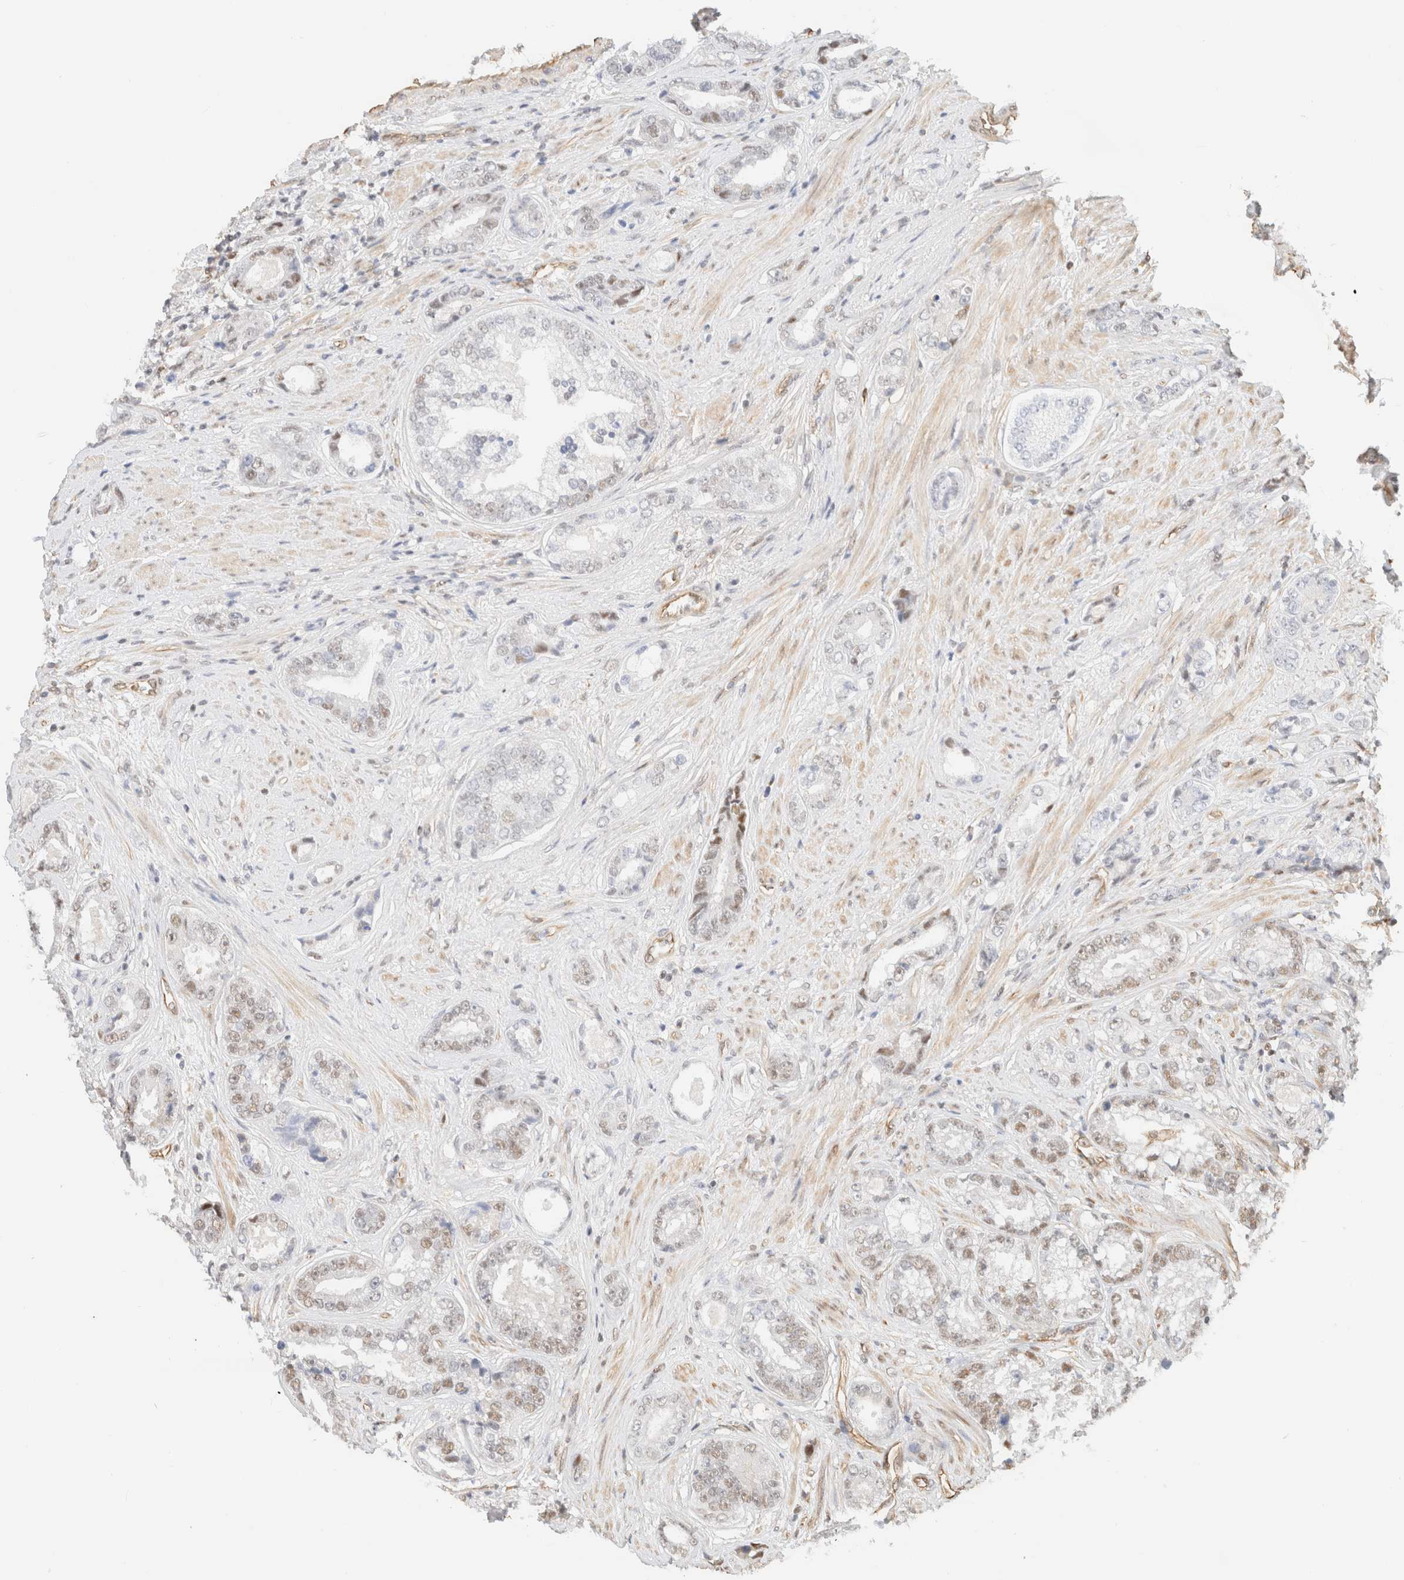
{"staining": {"intensity": "weak", "quantity": "25%-75%", "location": "nuclear"}, "tissue": "prostate cancer", "cell_type": "Tumor cells", "image_type": "cancer", "snomed": [{"axis": "morphology", "description": "Adenocarcinoma, High grade"}, {"axis": "topography", "description": "Prostate"}], "caption": "Human adenocarcinoma (high-grade) (prostate) stained with a brown dye shows weak nuclear positive staining in about 25%-75% of tumor cells.", "gene": "ARID5A", "patient": {"sex": "male", "age": 61}}